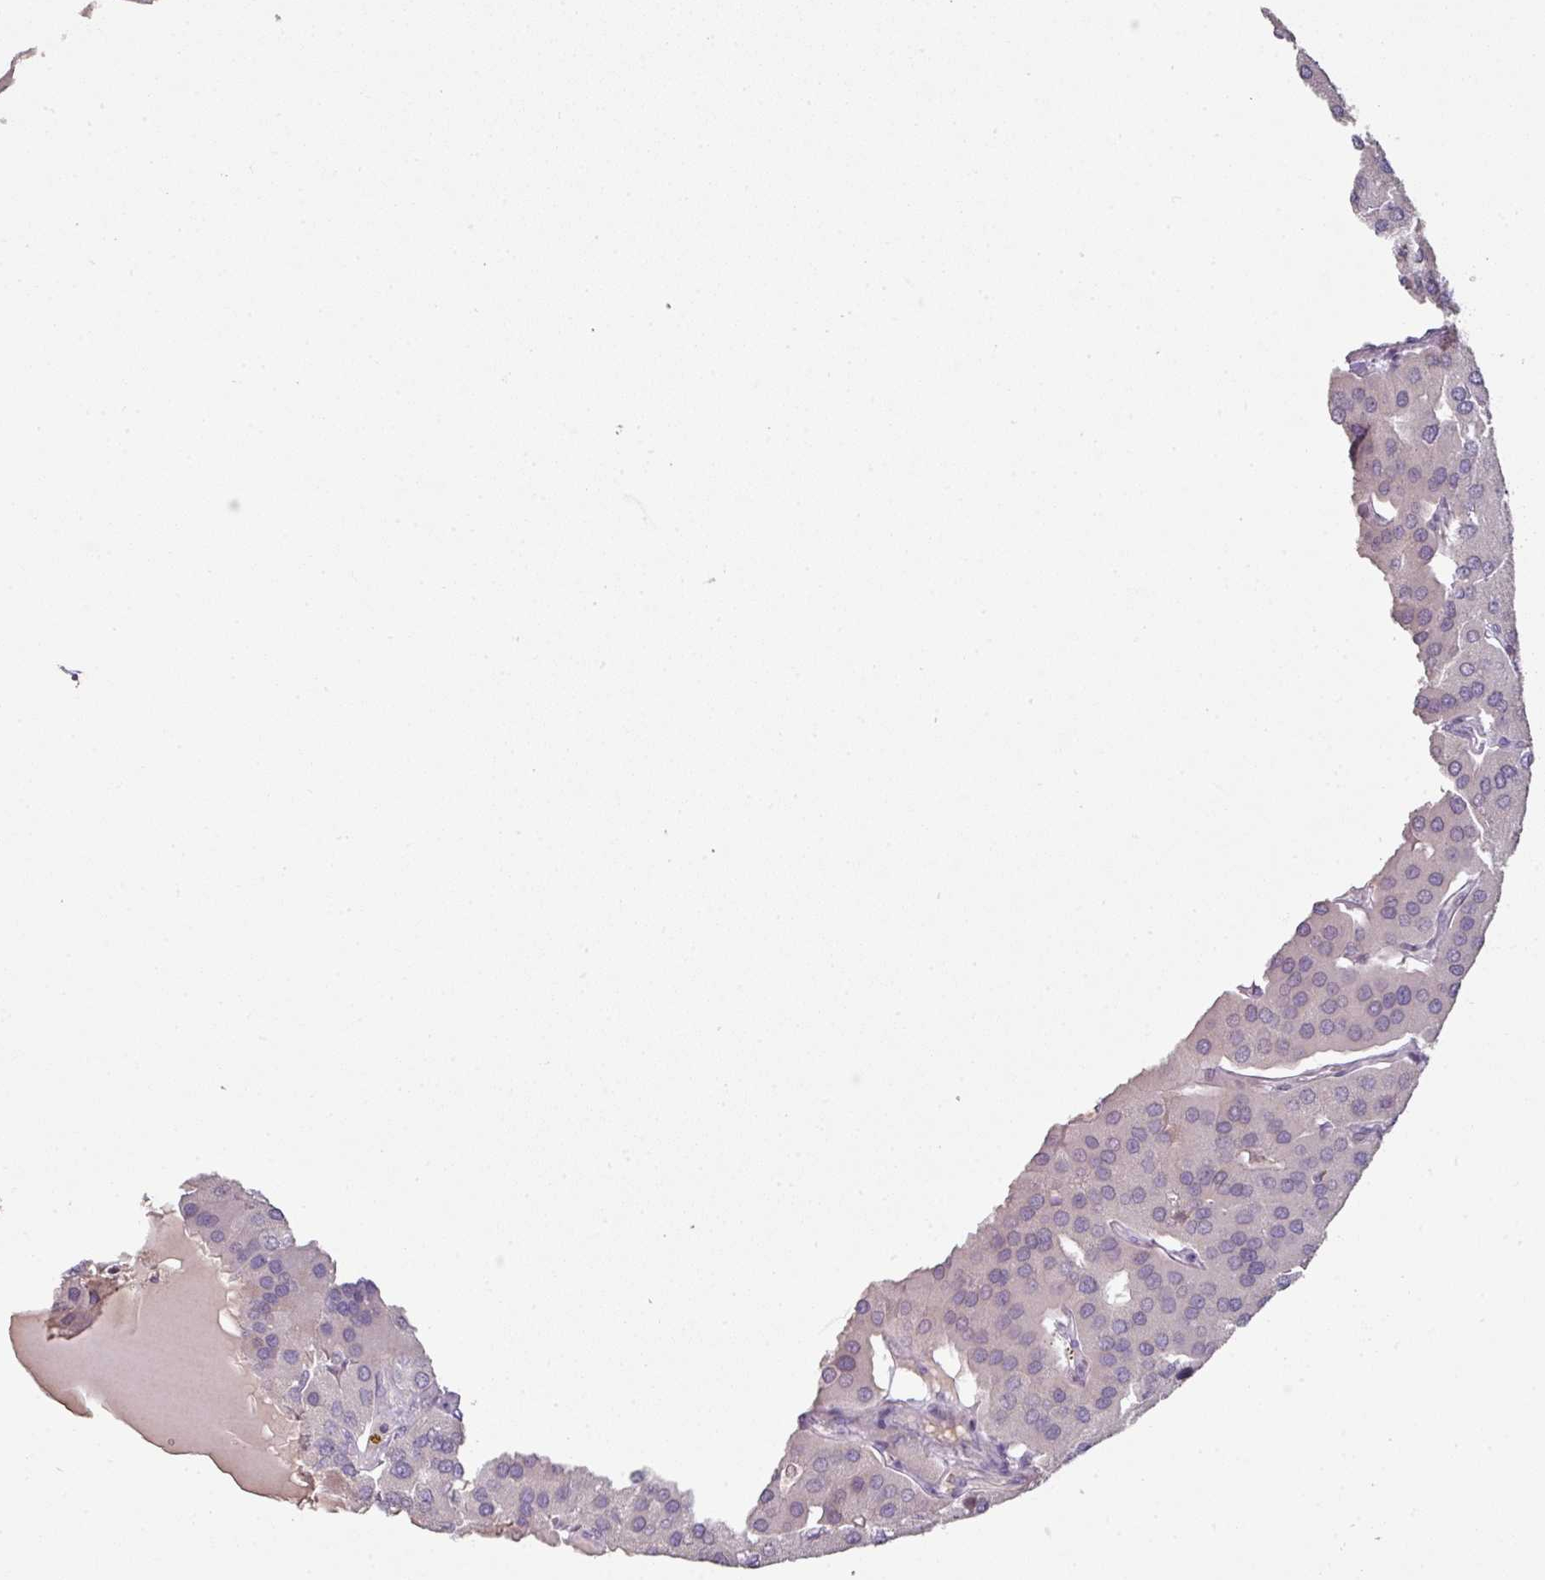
{"staining": {"intensity": "negative", "quantity": "none", "location": "none"}, "tissue": "parathyroid gland", "cell_type": "Glandular cells", "image_type": "normal", "snomed": [{"axis": "morphology", "description": "Normal tissue, NOS"}, {"axis": "morphology", "description": "Adenoma, NOS"}, {"axis": "topography", "description": "Parathyroid gland"}], "caption": "Immunohistochemistry micrograph of unremarkable parathyroid gland: human parathyroid gland stained with DAB (3,3'-diaminobenzidine) exhibits no significant protein staining in glandular cells.", "gene": "GTF2H3", "patient": {"sex": "female", "age": 86}}